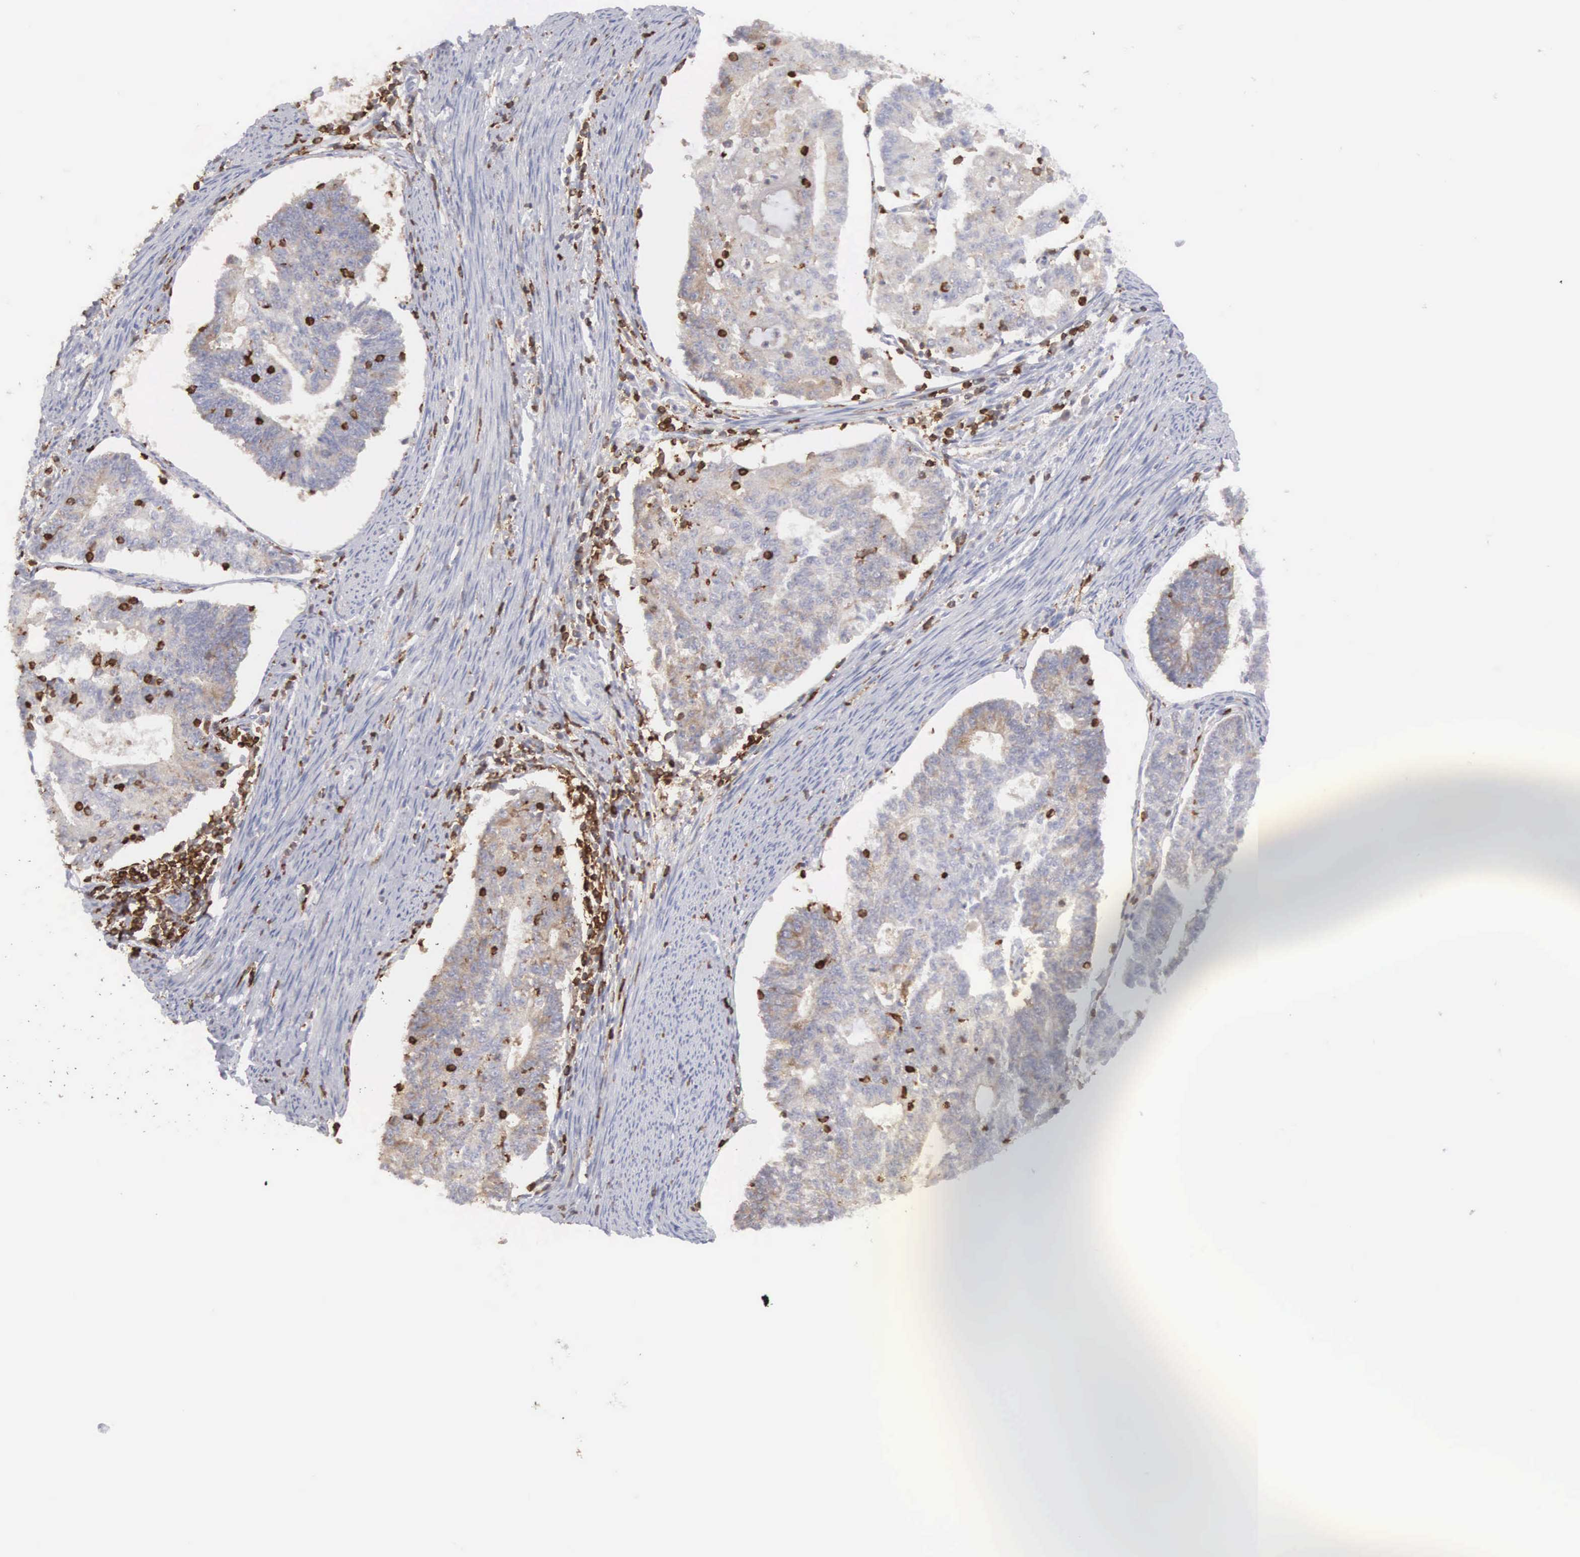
{"staining": {"intensity": "weak", "quantity": ">75%", "location": "cytoplasmic/membranous"}, "tissue": "endometrial cancer", "cell_type": "Tumor cells", "image_type": "cancer", "snomed": [{"axis": "morphology", "description": "Adenocarcinoma, NOS"}, {"axis": "topography", "description": "Endometrium"}], "caption": "High-power microscopy captured an immunohistochemistry micrograph of endometrial cancer, revealing weak cytoplasmic/membranous expression in approximately >75% of tumor cells. The protein of interest is shown in brown color, while the nuclei are stained blue.", "gene": "SH3BP1", "patient": {"sex": "female", "age": 56}}